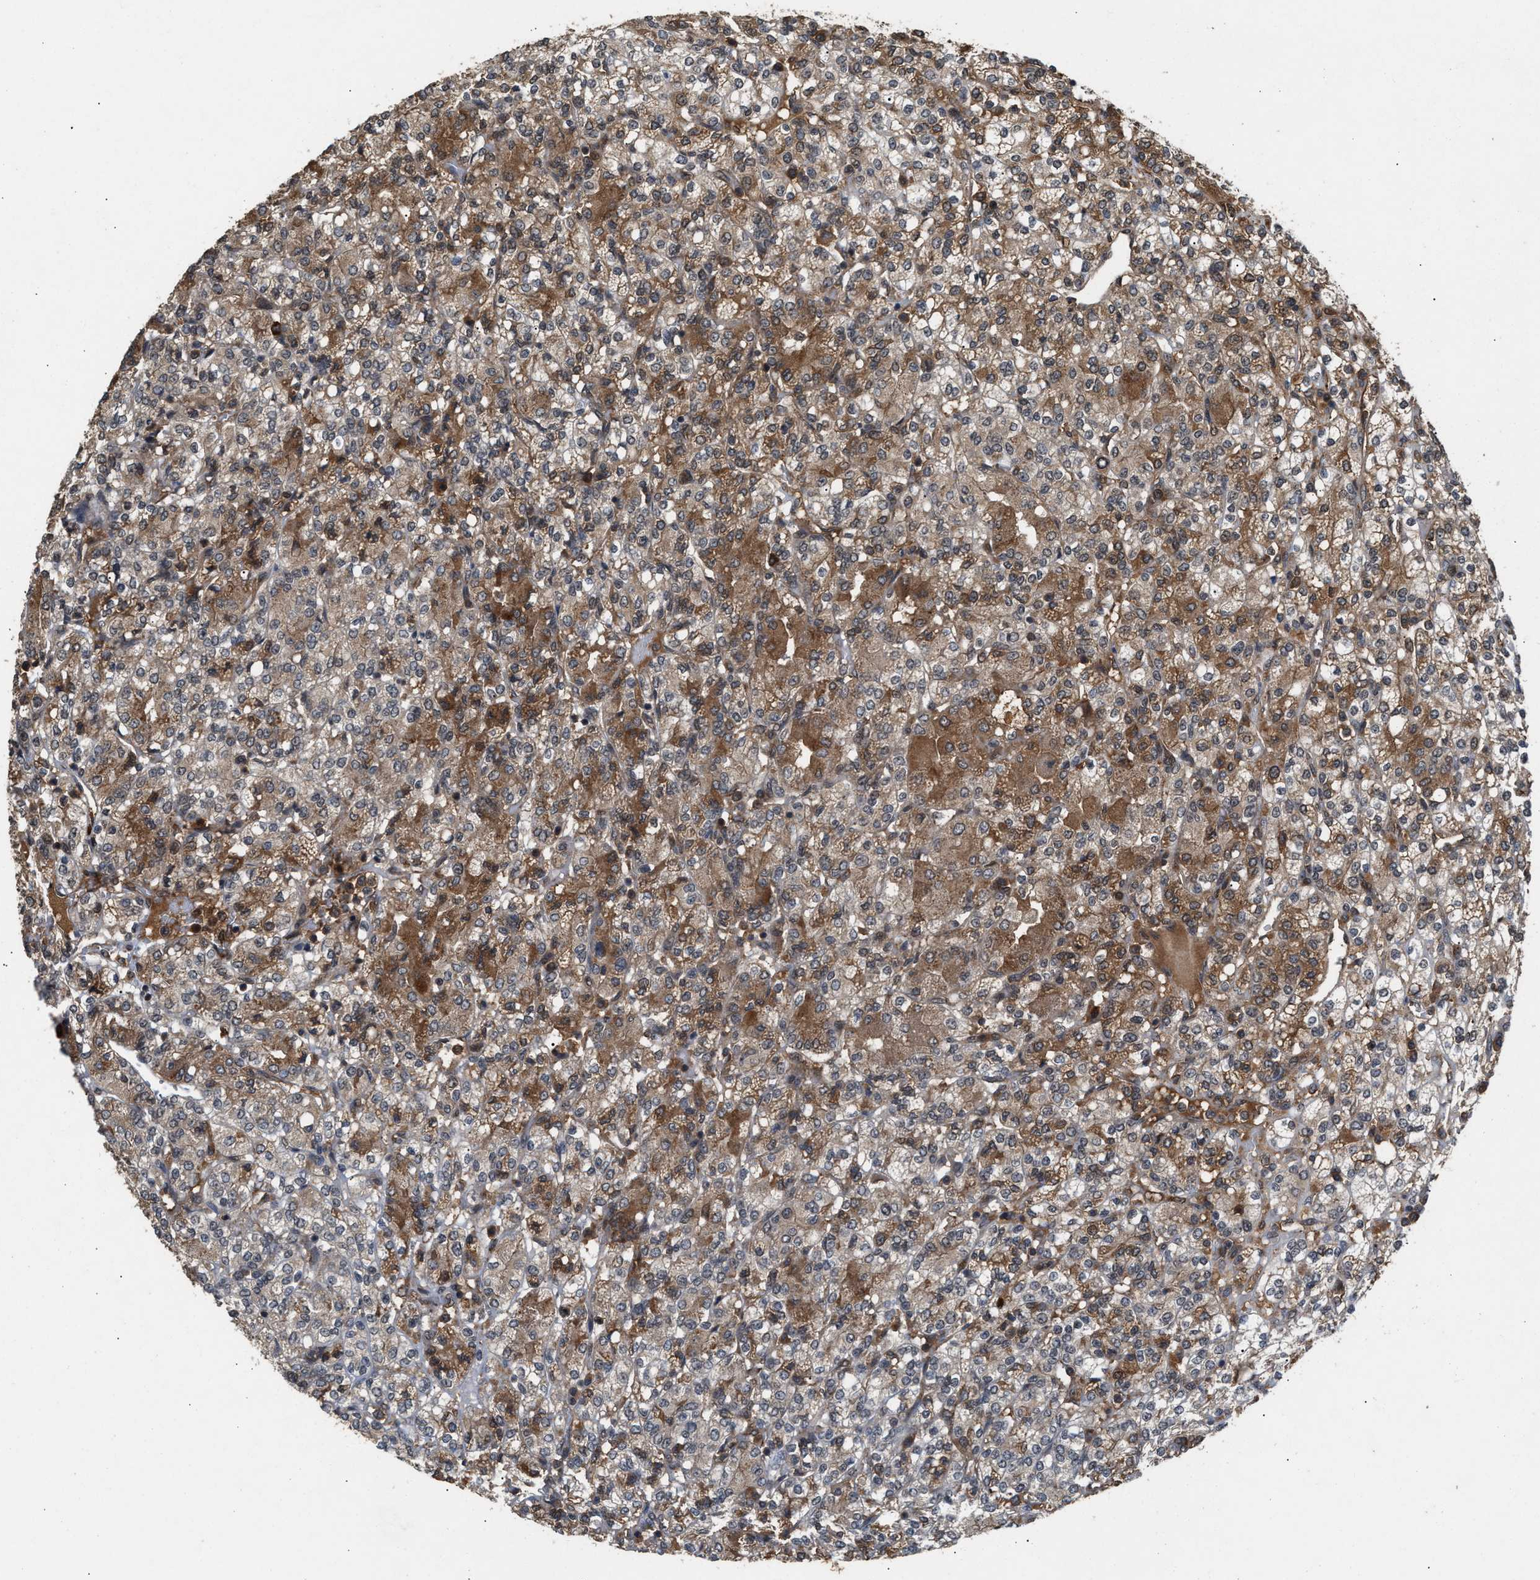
{"staining": {"intensity": "moderate", "quantity": "<25%", "location": "cytoplasmic/membranous"}, "tissue": "renal cancer", "cell_type": "Tumor cells", "image_type": "cancer", "snomed": [{"axis": "morphology", "description": "Adenocarcinoma, NOS"}, {"axis": "topography", "description": "Kidney"}], "caption": "Renal adenocarcinoma tissue reveals moderate cytoplasmic/membranous expression in approximately <25% of tumor cells, visualized by immunohistochemistry. Using DAB (brown) and hematoxylin (blue) stains, captured at high magnification using brightfield microscopy.", "gene": "RUSC2", "patient": {"sex": "male", "age": 77}}